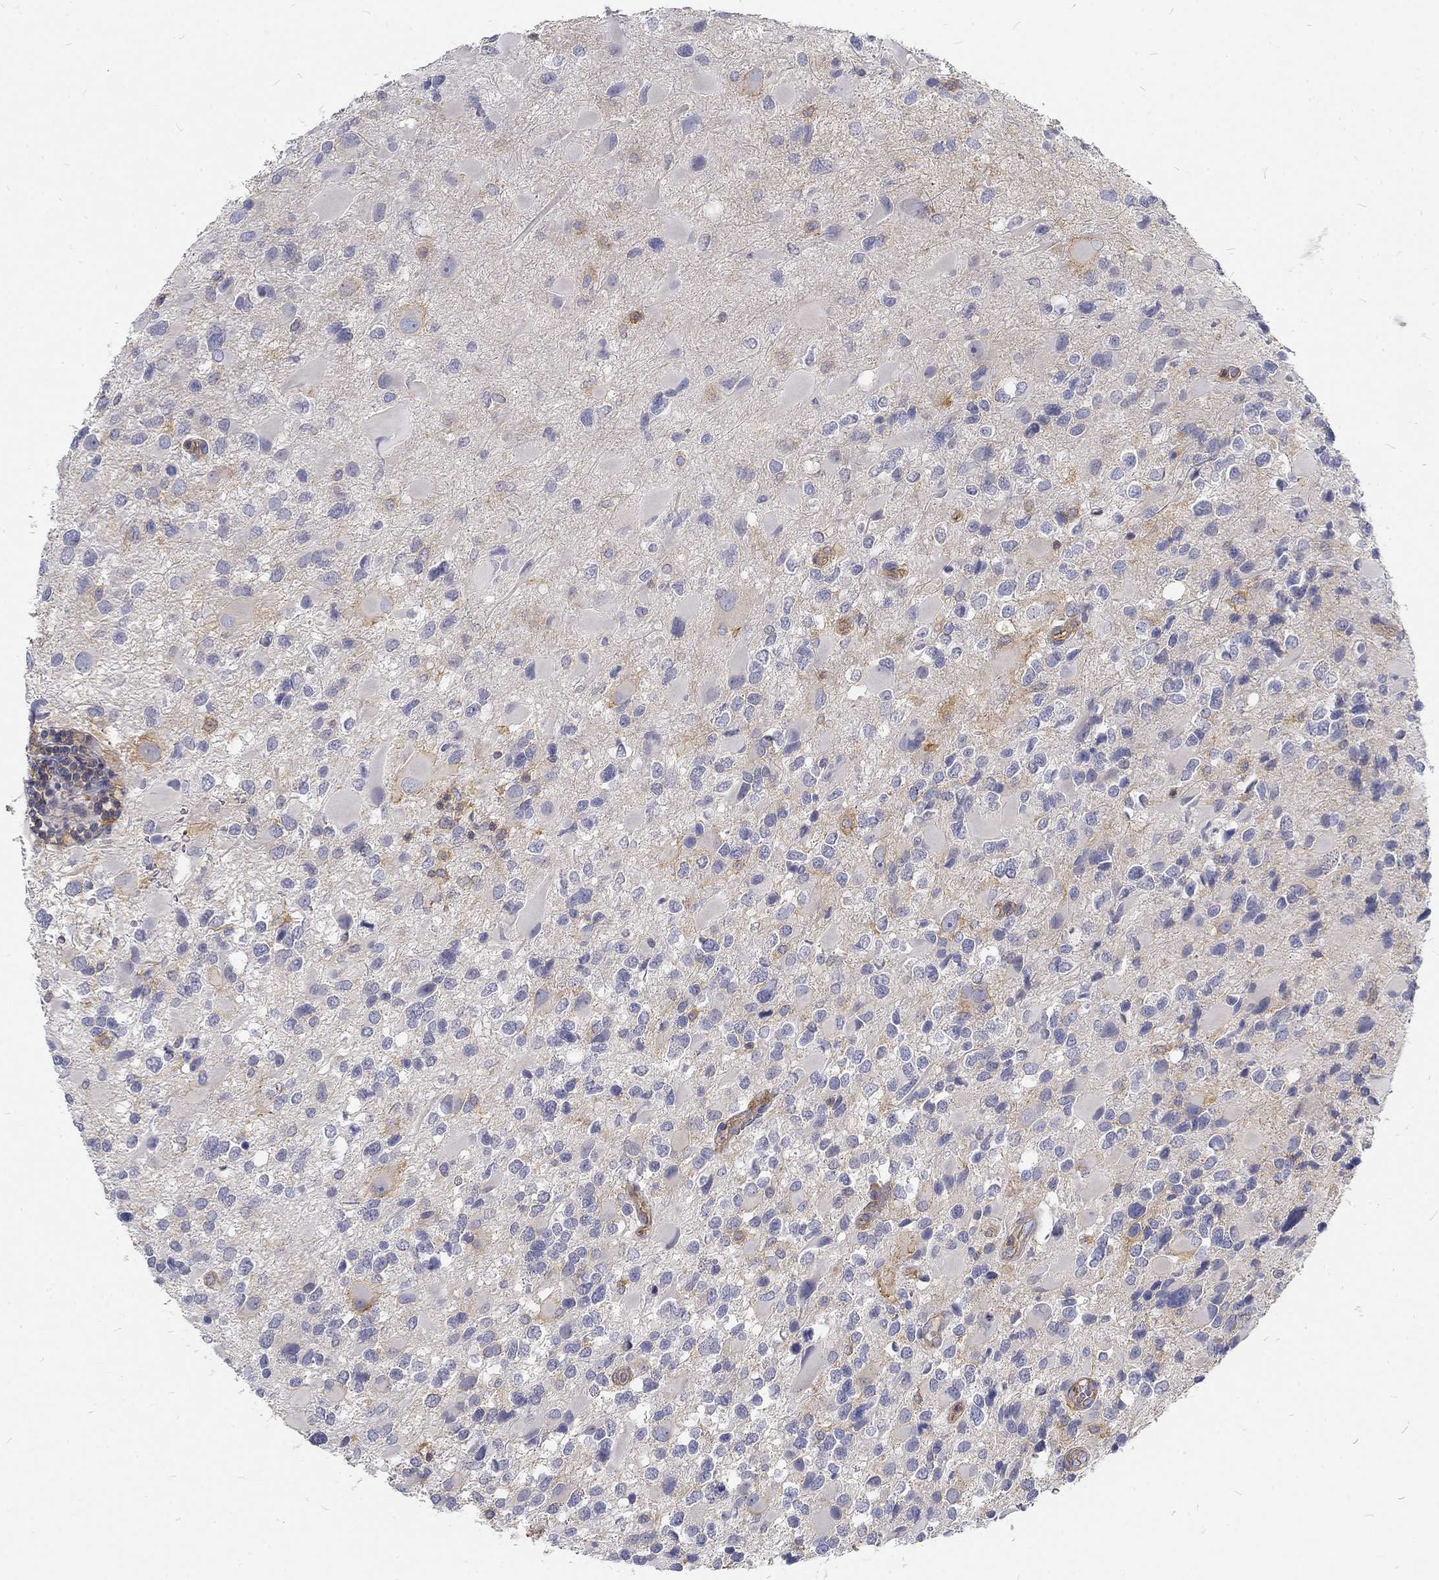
{"staining": {"intensity": "negative", "quantity": "none", "location": "none"}, "tissue": "glioma", "cell_type": "Tumor cells", "image_type": "cancer", "snomed": [{"axis": "morphology", "description": "Glioma, malignant, Low grade"}, {"axis": "topography", "description": "Brain"}], "caption": "Low-grade glioma (malignant) stained for a protein using immunohistochemistry exhibits no expression tumor cells.", "gene": "MTMR11", "patient": {"sex": "female", "age": 32}}